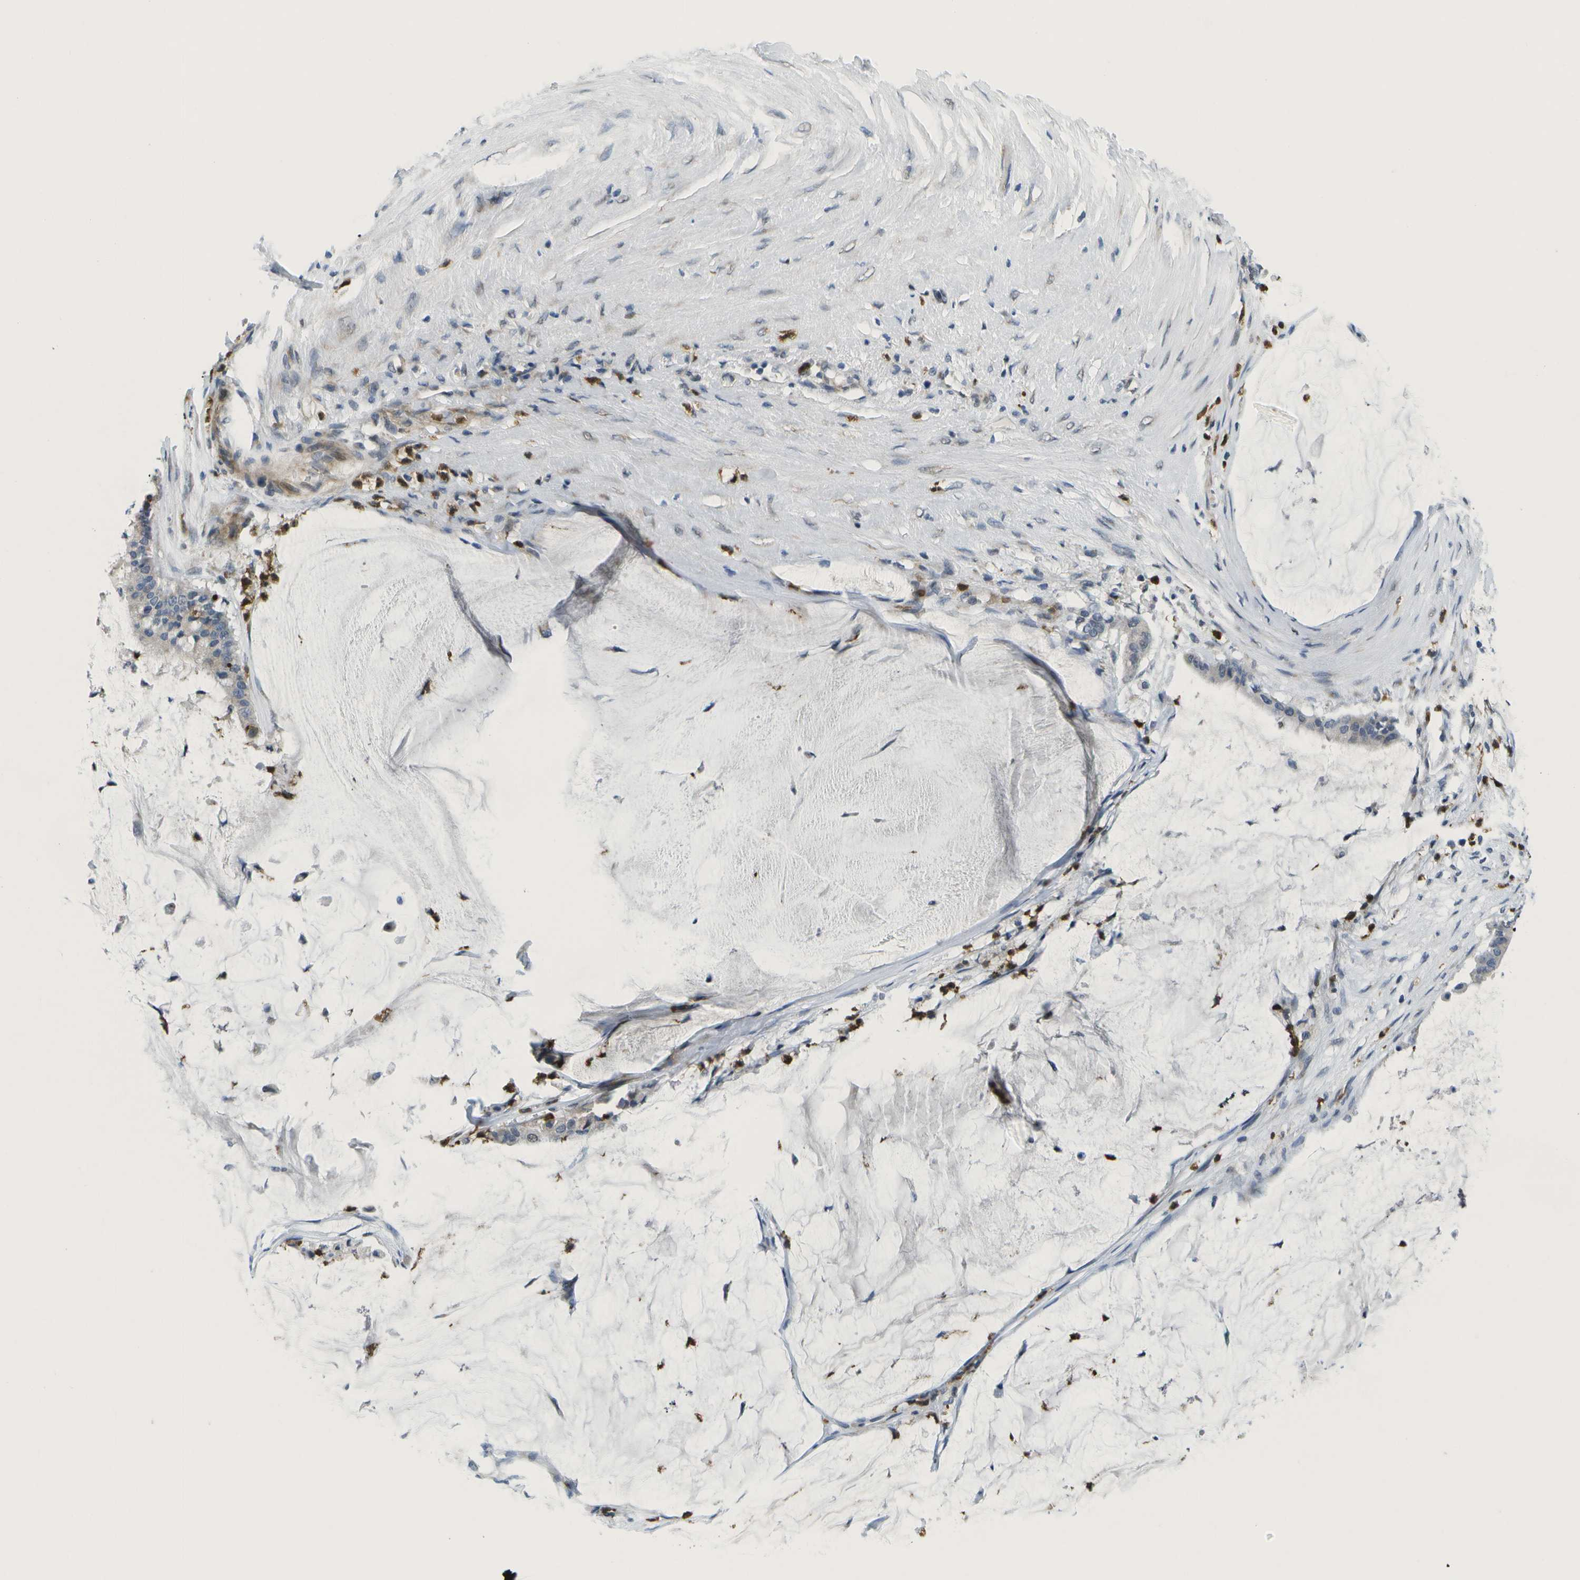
{"staining": {"intensity": "negative", "quantity": "none", "location": "none"}, "tissue": "pancreatic cancer", "cell_type": "Tumor cells", "image_type": "cancer", "snomed": [{"axis": "morphology", "description": "Adenocarcinoma, NOS"}, {"axis": "topography", "description": "Pancreas"}], "caption": "This is an IHC photomicrograph of pancreatic adenocarcinoma. There is no positivity in tumor cells.", "gene": "GALNT15", "patient": {"sex": "male", "age": 41}}